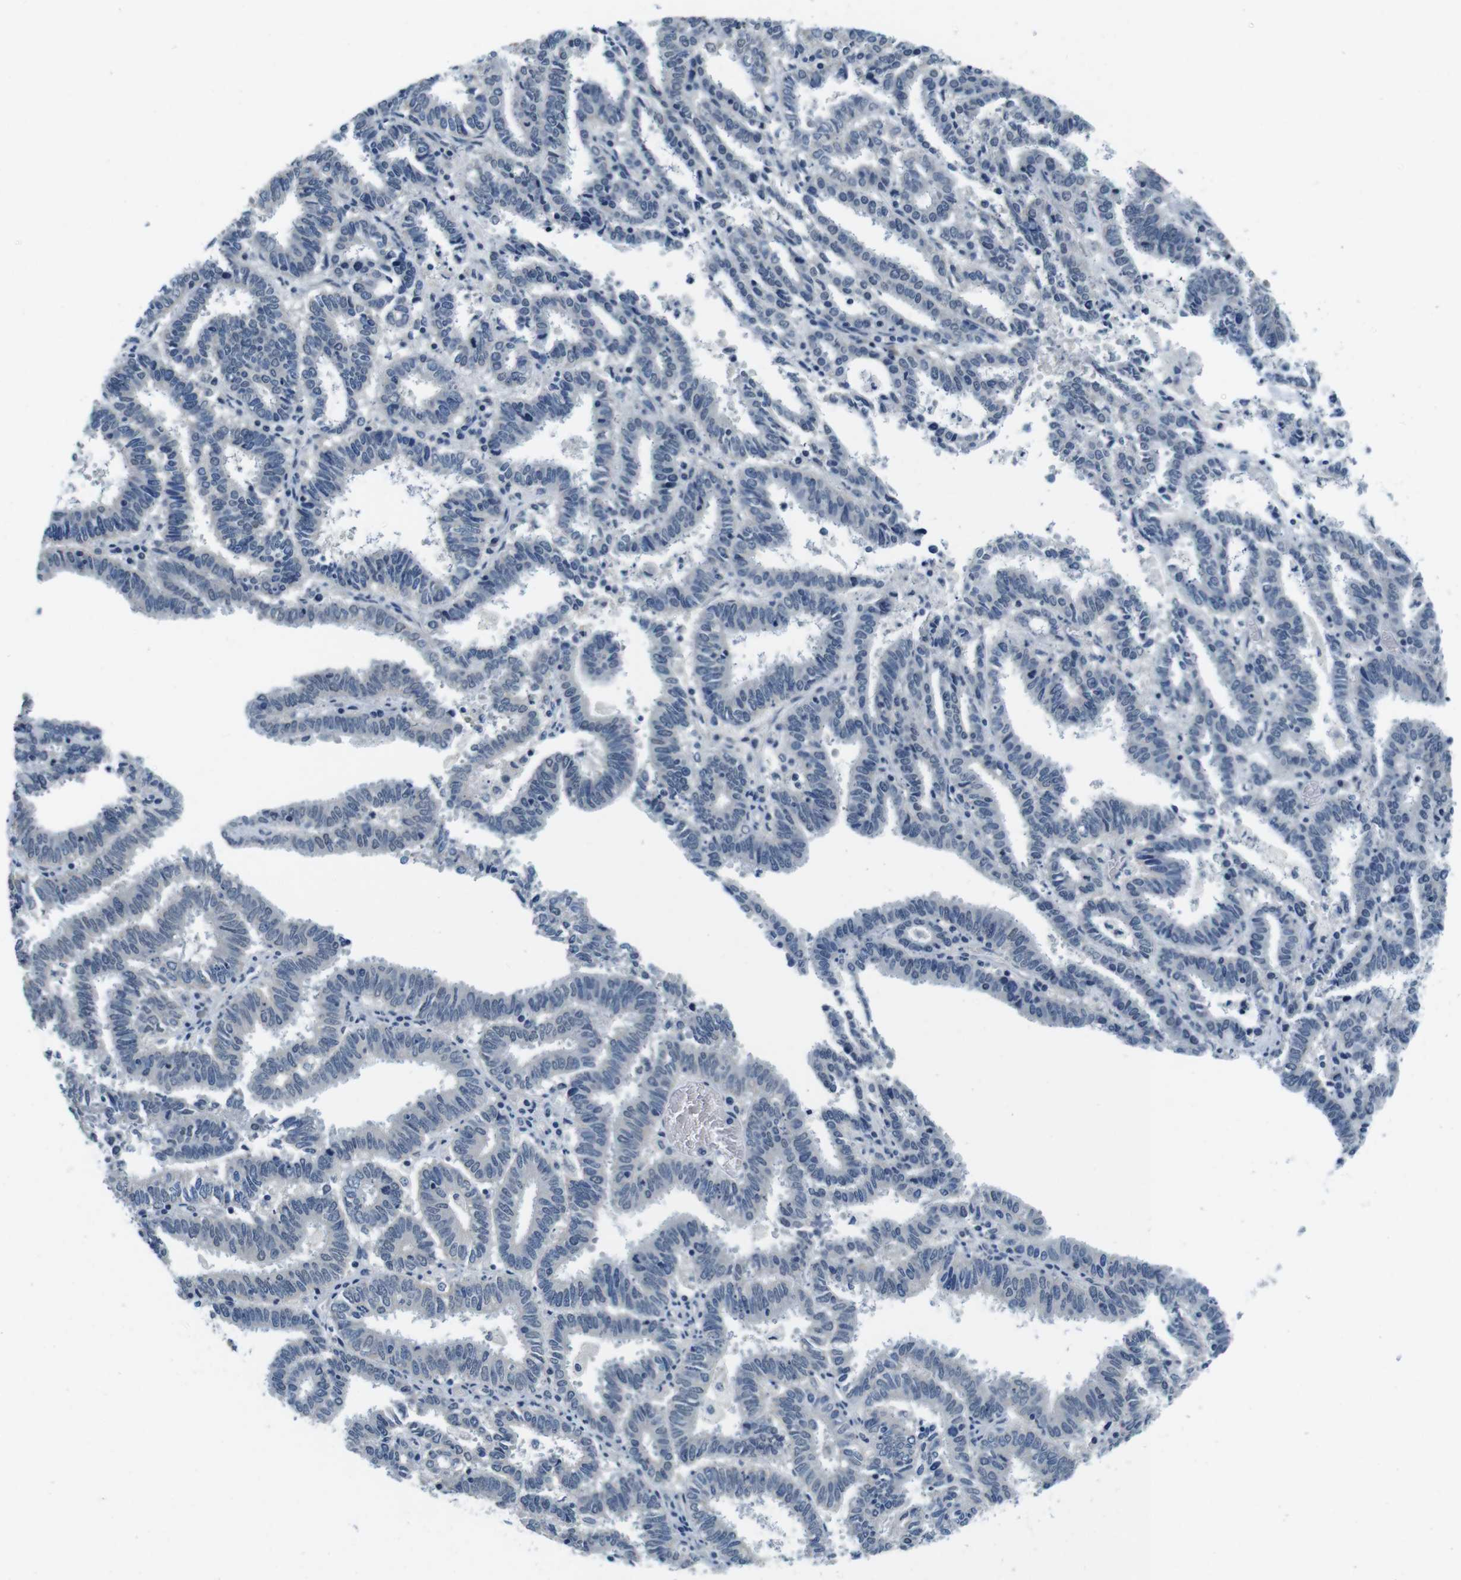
{"staining": {"intensity": "negative", "quantity": "none", "location": "none"}, "tissue": "endometrial cancer", "cell_type": "Tumor cells", "image_type": "cancer", "snomed": [{"axis": "morphology", "description": "Adenocarcinoma, NOS"}, {"axis": "topography", "description": "Uterus"}], "caption": "Human endometrial cancer stained for a protein using IHC demonstrates no staining in tumor cells.", "gene": "DTNA", "patient": {"sex": "female", "age": 83}}